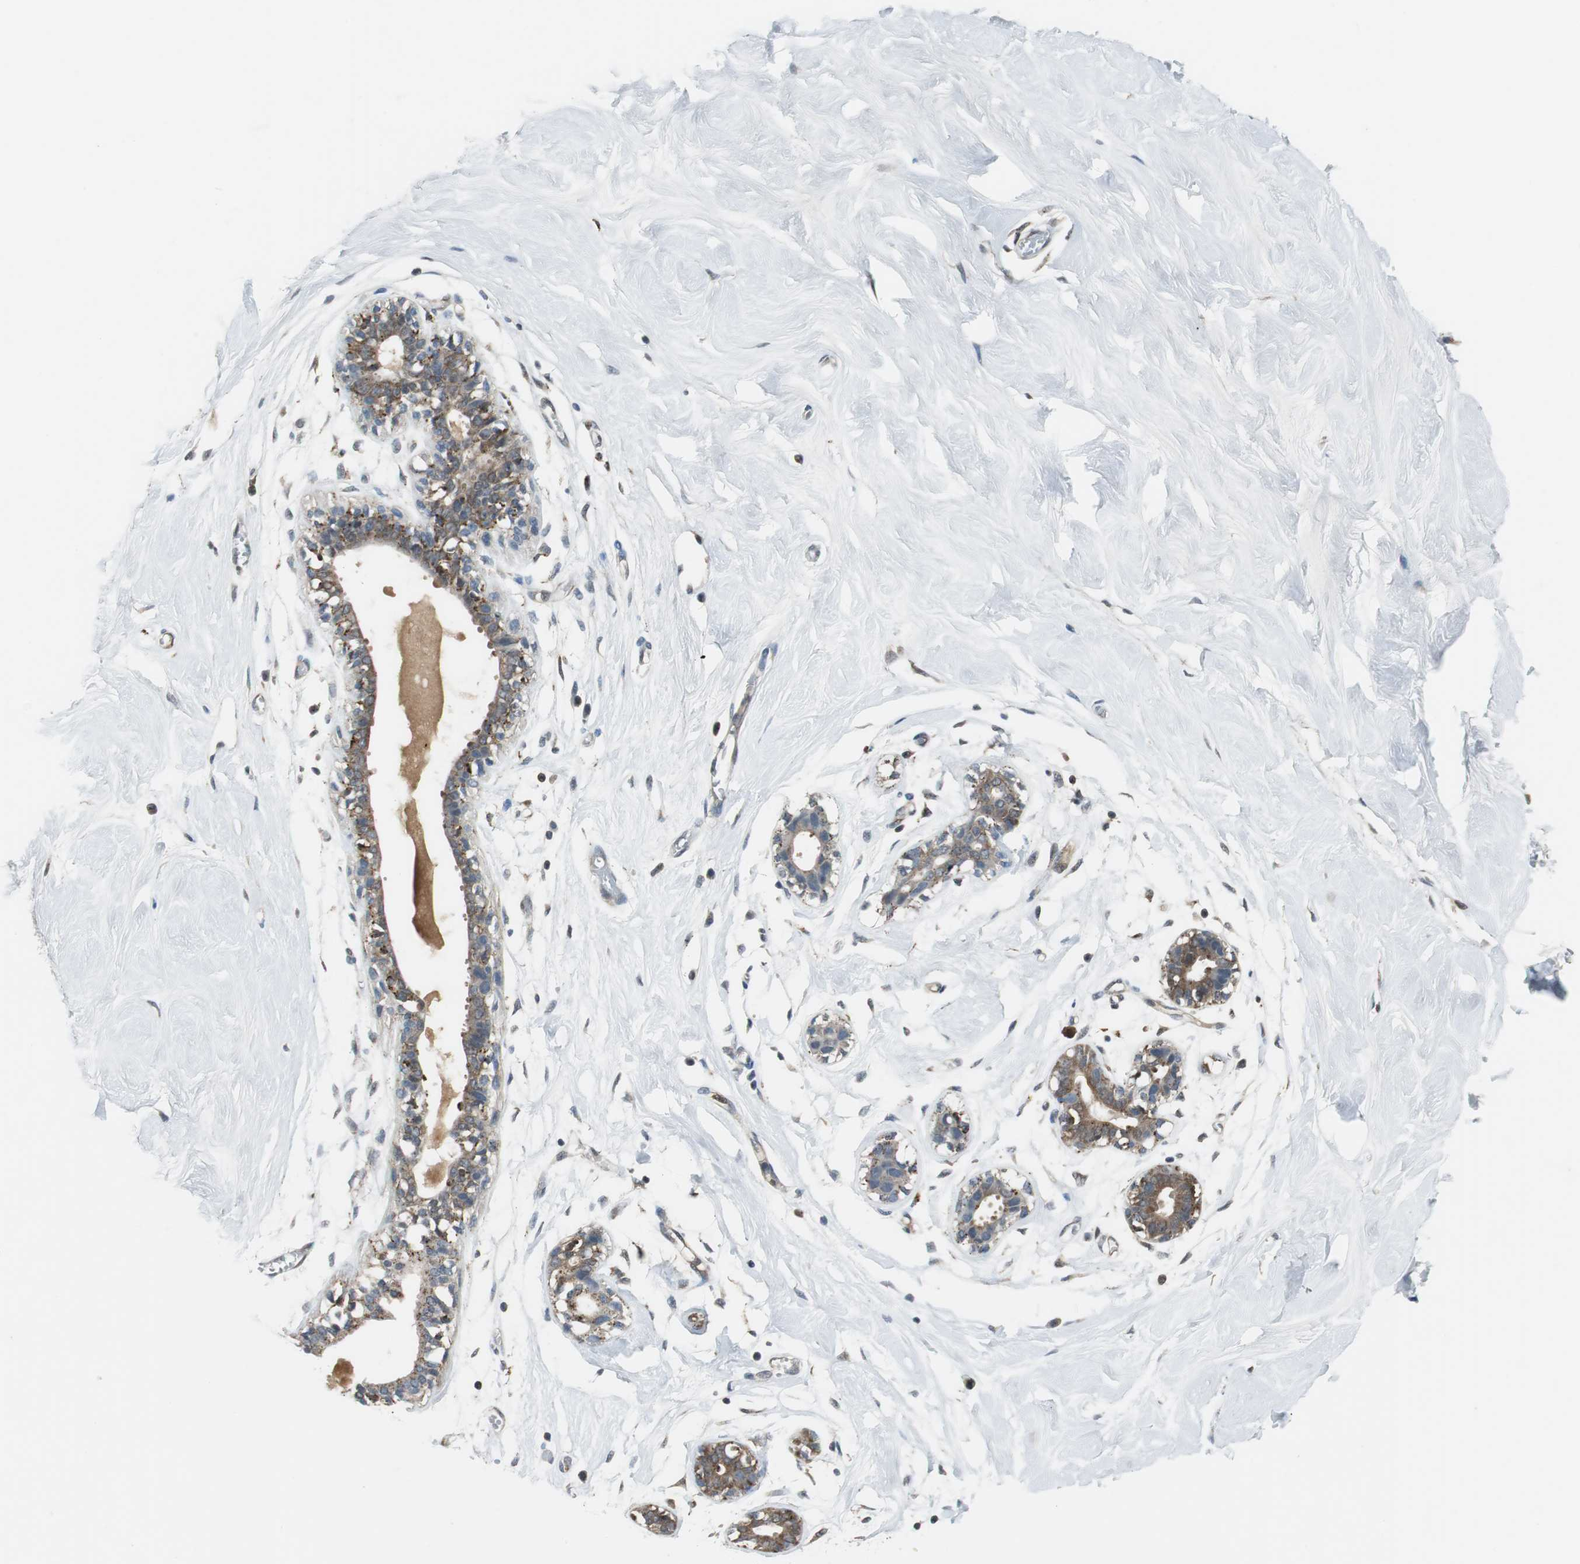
{"staining": {"intensity": "negative", "quantity": "none", "location": "none"}, "tissue": "breast", "cell_type": "Adipocytes", "image_type": "normal", "snomed": [{"axis": "morphology", "description": "Normal tissue, NOS"}, {"axis": "topography", "description": "Breast"}, {"axis": "topography", "description": "Soft tissue"}], "caption": "DAB immunohistochemical staining of normal human breast demonstrates no significant expression in adipocytes. (DAB (3,3'-diaminobenzidine) immunohistochemistry visualized using brightfield microscopy, high magnification).", "gene": "NCK1", "patient": {"sex": "female", "age": 25}}